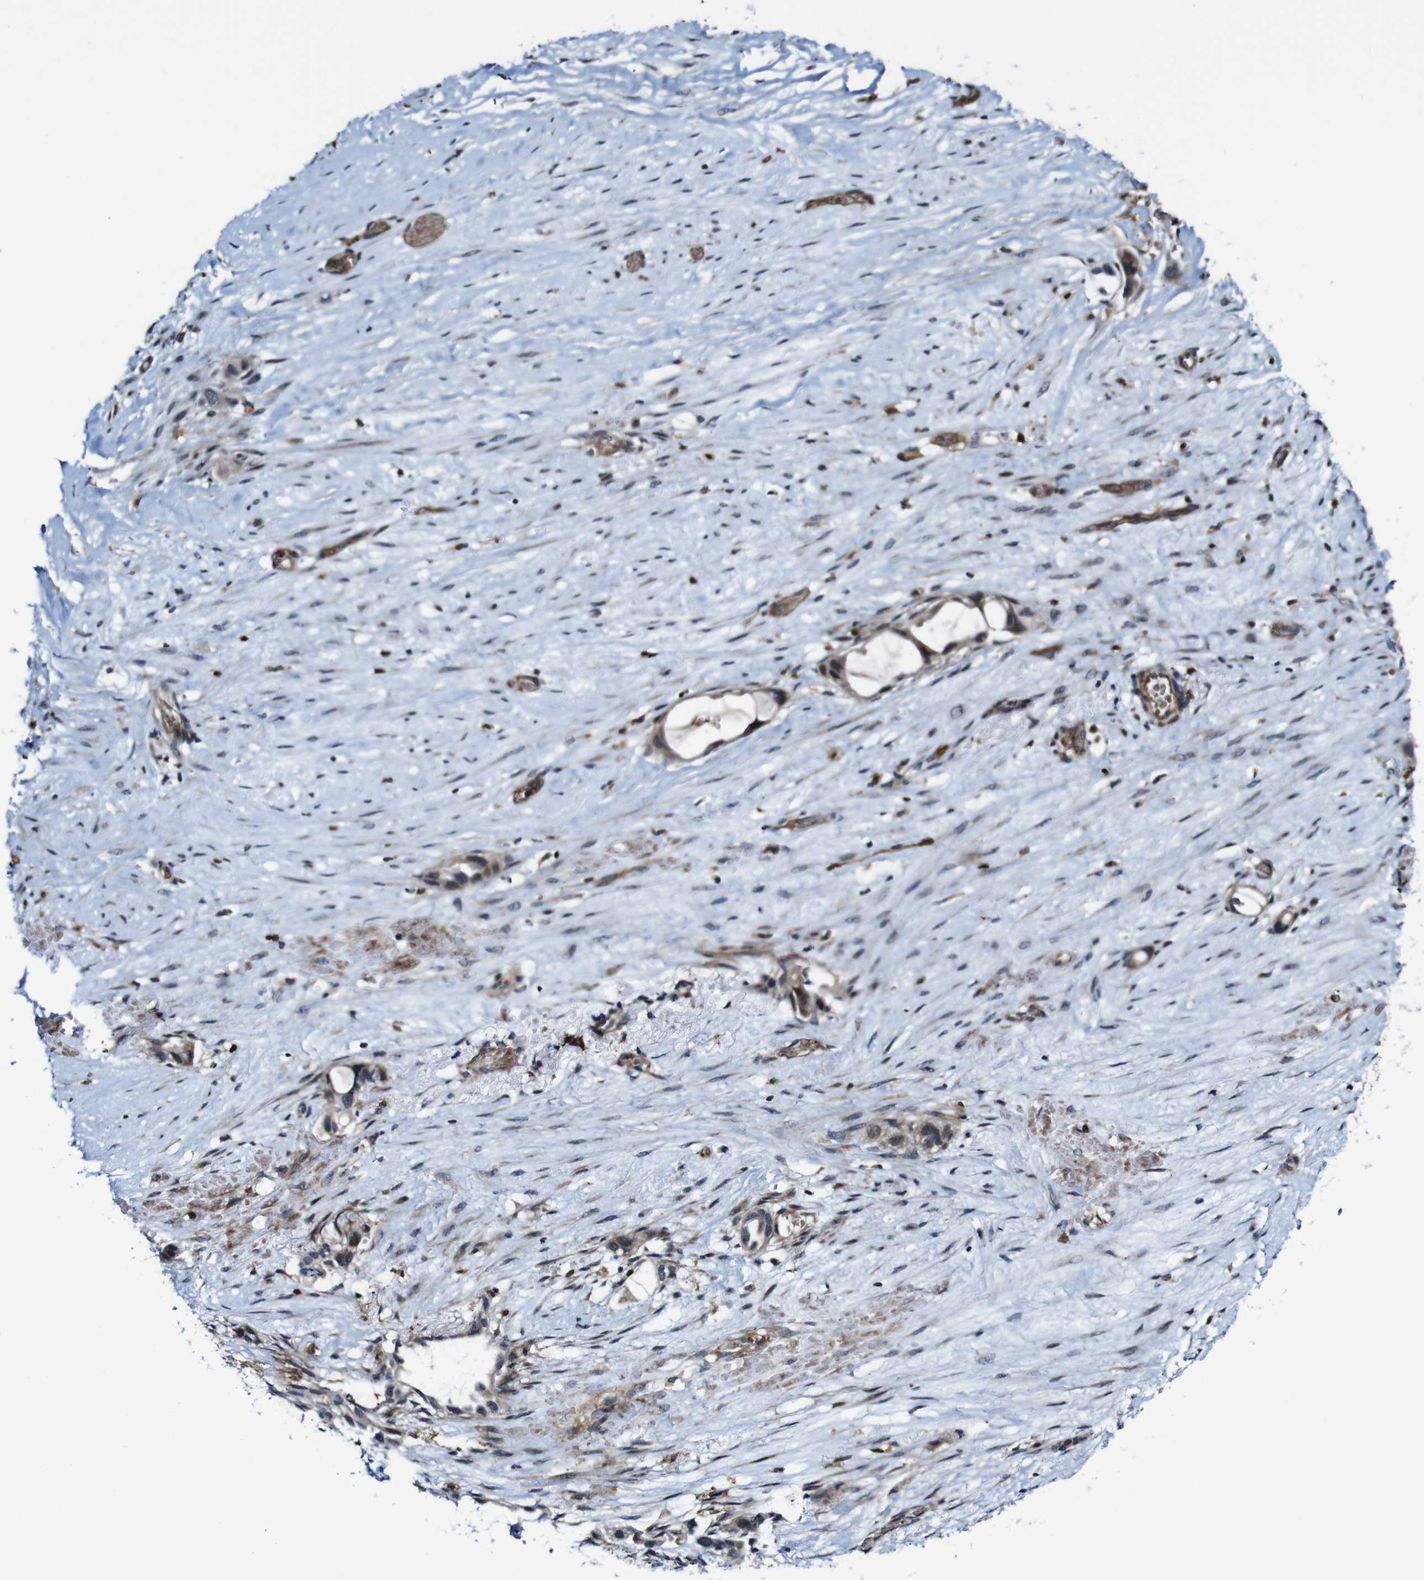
{"staining": {"intensity": "weak", "quantity": ">75%", "location": "cytoplasmic/membranous"}, "tissue": "liver cancer", "cell_type": "Tumor cells", "image_type": "cancer", "snomed": [{"axis": "morphology", "description": "Cholangiocarcinoma"}, {"axis": "topography", "description": "Liver"}], "caption": "Brown immunohistochemical staining in human liver cancer displays weak cytoplasmic/membranous positivity in about >75% of tumor cells.", "gene": "JAK2", "patient": {"sex": "female", "age": 65}}